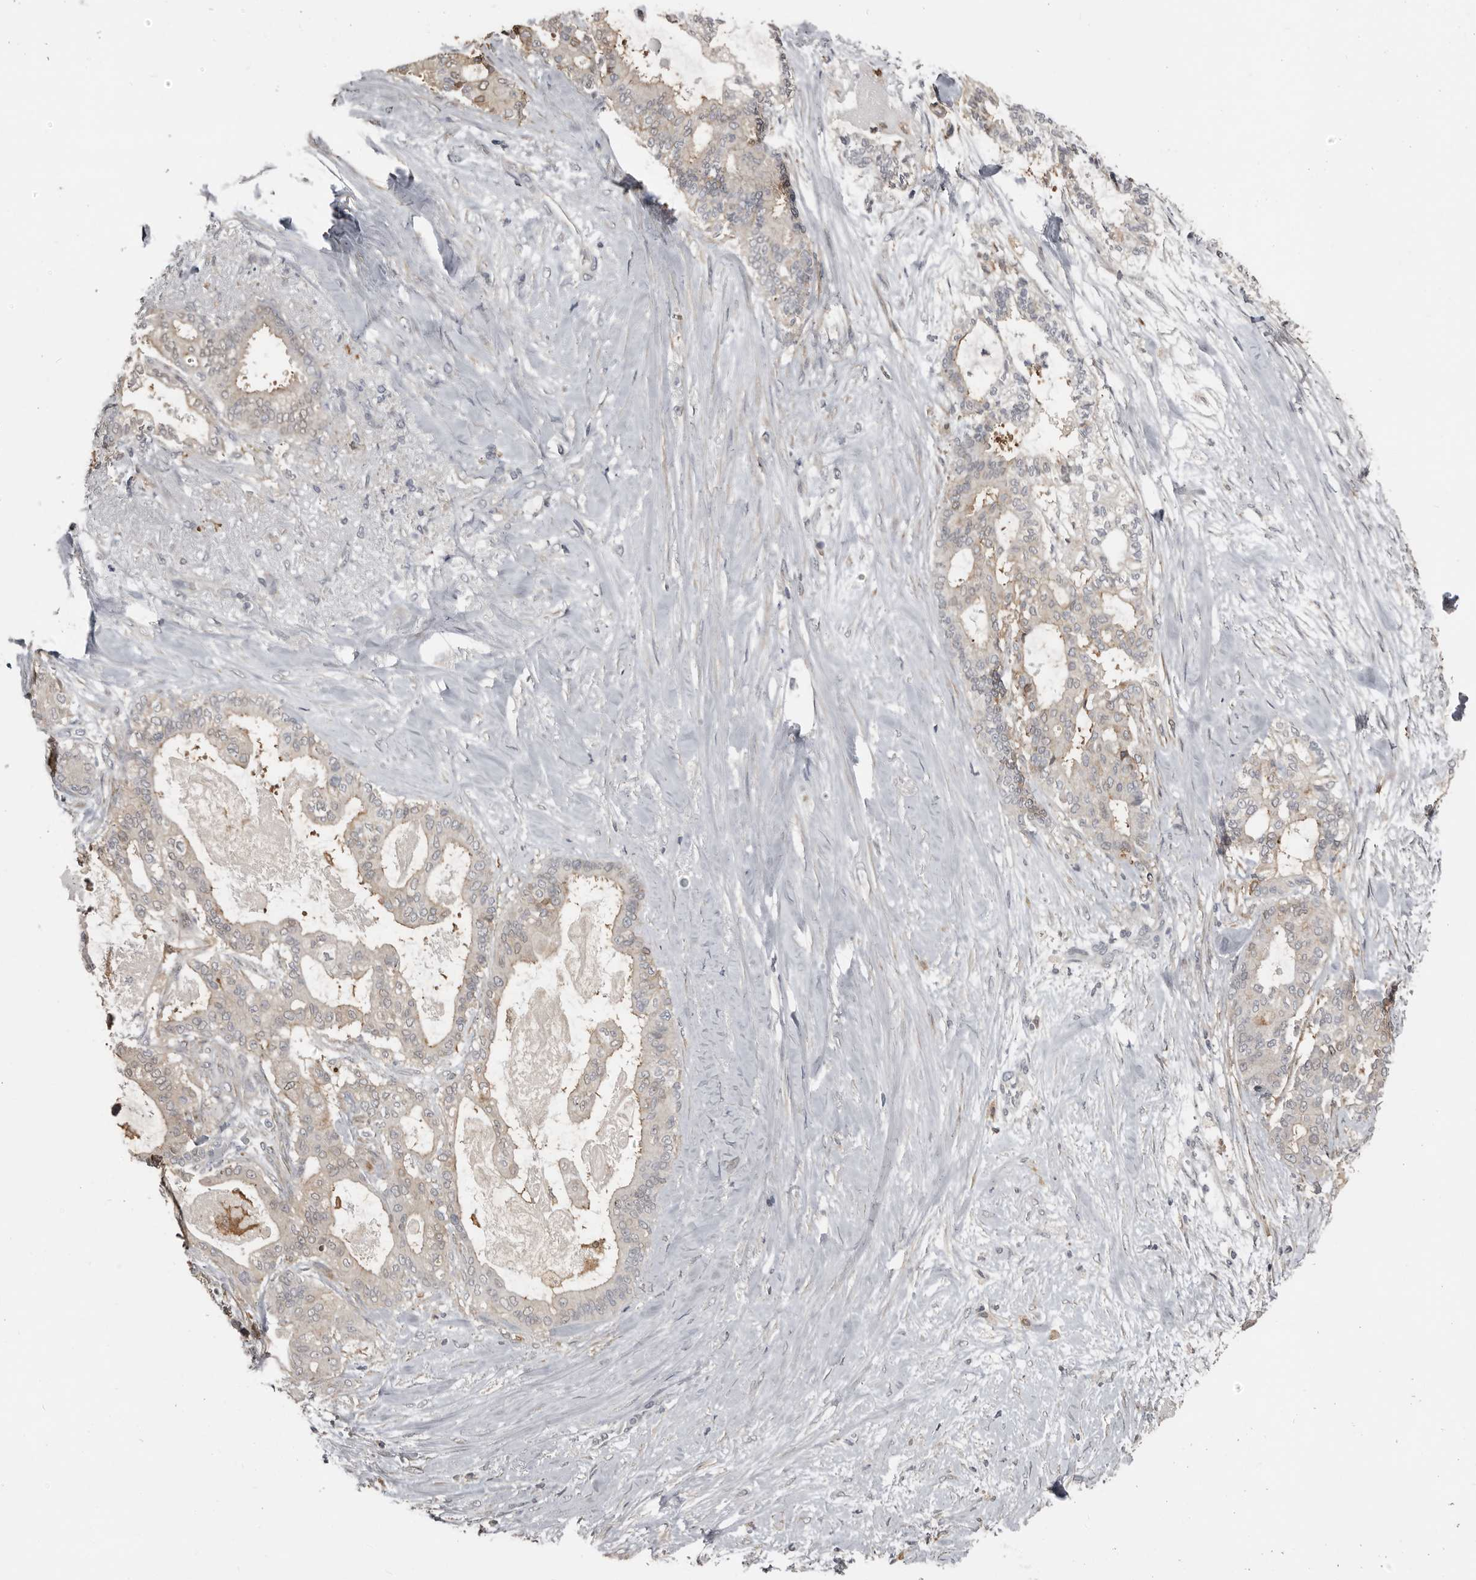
{"staining": {"intensity": "weak", "quantity": "25%-75%", "location": "cytoplasmic/membranous"}, "tissue": "pancreatic cancer", "cell_type": "Tumor cells", "image_type": "cancer", "snomed": [{"axis": "morphology", "description": "Adenocarcinoma, NOS"}, {"axis": "topography", "description": "Pancreas"}], "caption": "Adenocarcinoma (pancreatic) was stained to show a protein in brown. There is low levels of weak cytoplasmic/membranous staining in approximately 25%-75% of tumor cells. Nuclei are stained in blue.", "gene": "KCNJ8", "patient": {"sex": "male", "age": 63}}